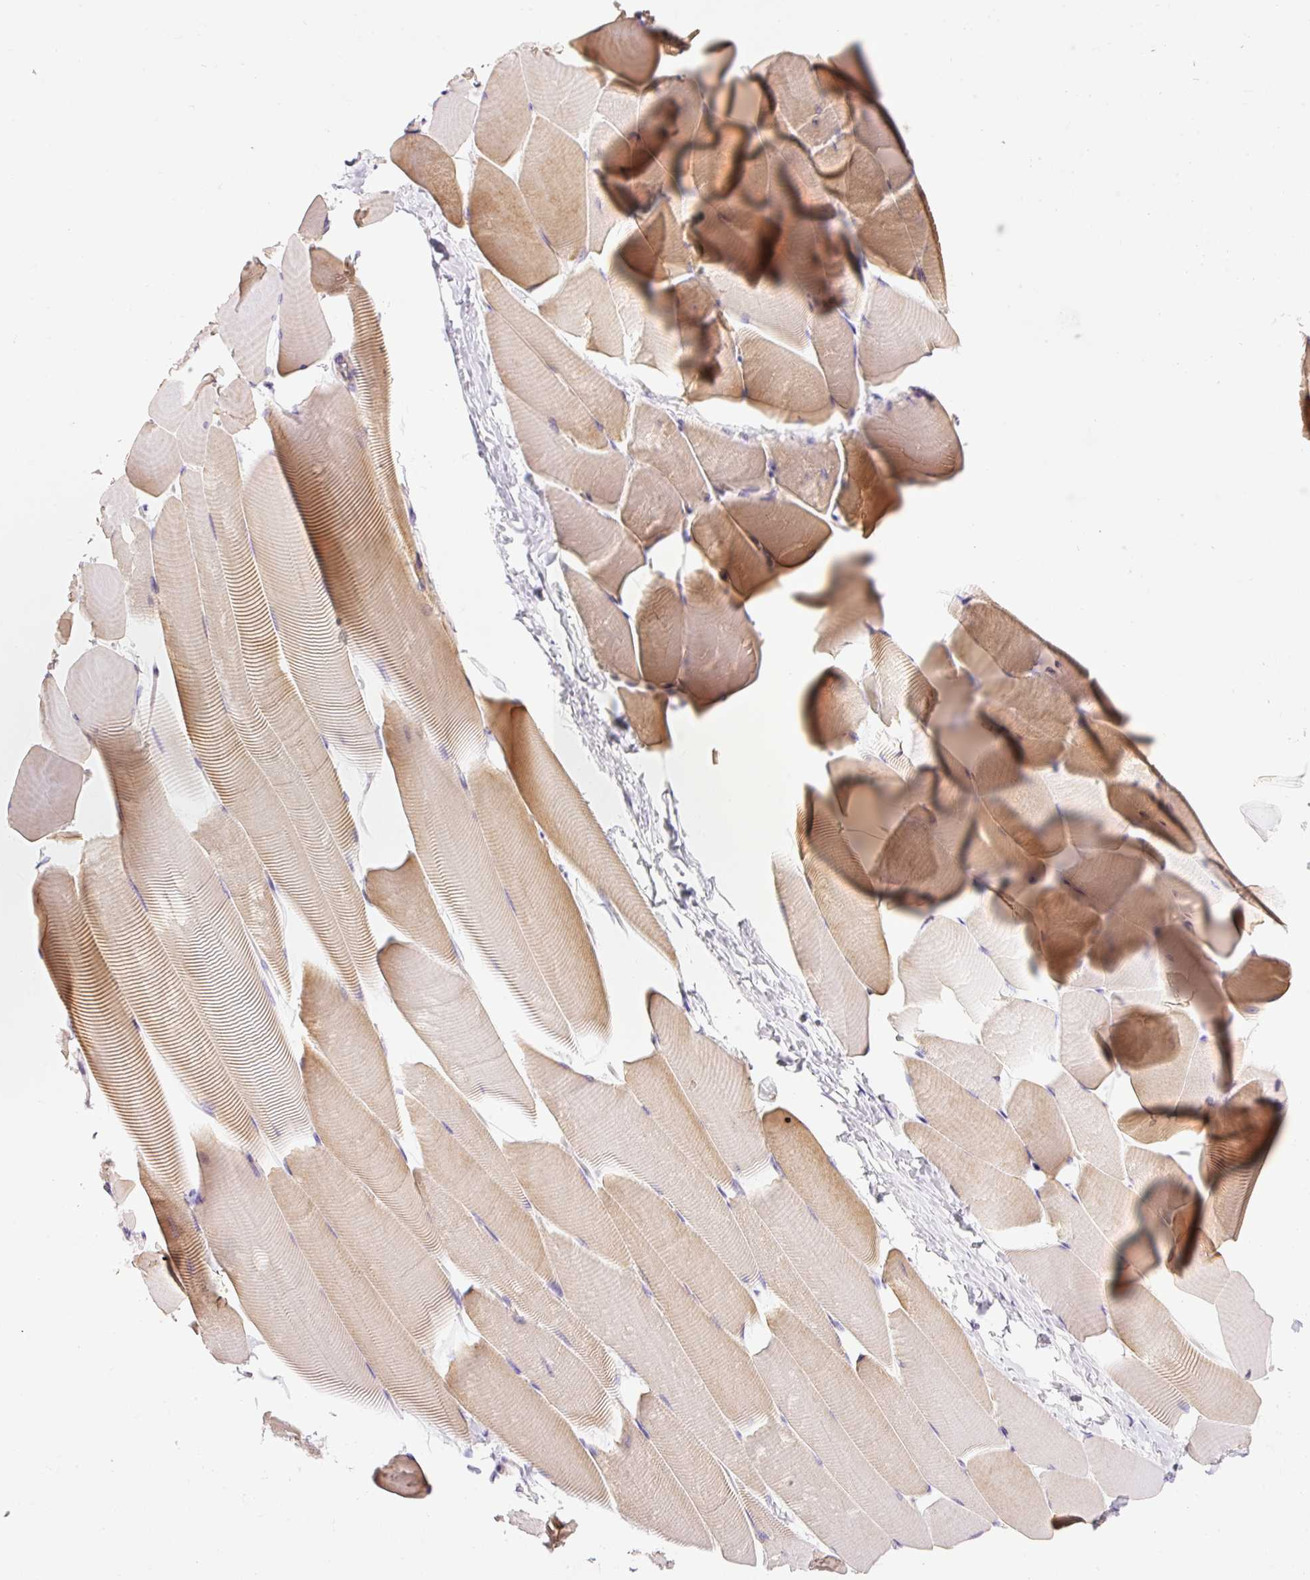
{"staining": {"intensity": "moderate", "quantity": "25%-75%", "location": "cytoplasmic/membranous"}, "tissue": "skeletal muscle", "cell_type": "Myocytes", "image_type": "normal", "snomed": [{"axis": "morphology", "description": "Normal tissue, NOS"}, {"axis": "topography", "description": "Skeletal muscle"}], "caption": "Skeletal muscle stained with a brown dye reveals moderate cytoplasmic/membranous positive expression in about 25%-75% of myocytes.", "gene": "IMMT", "patient": {"sex": "male", "age": 25}}